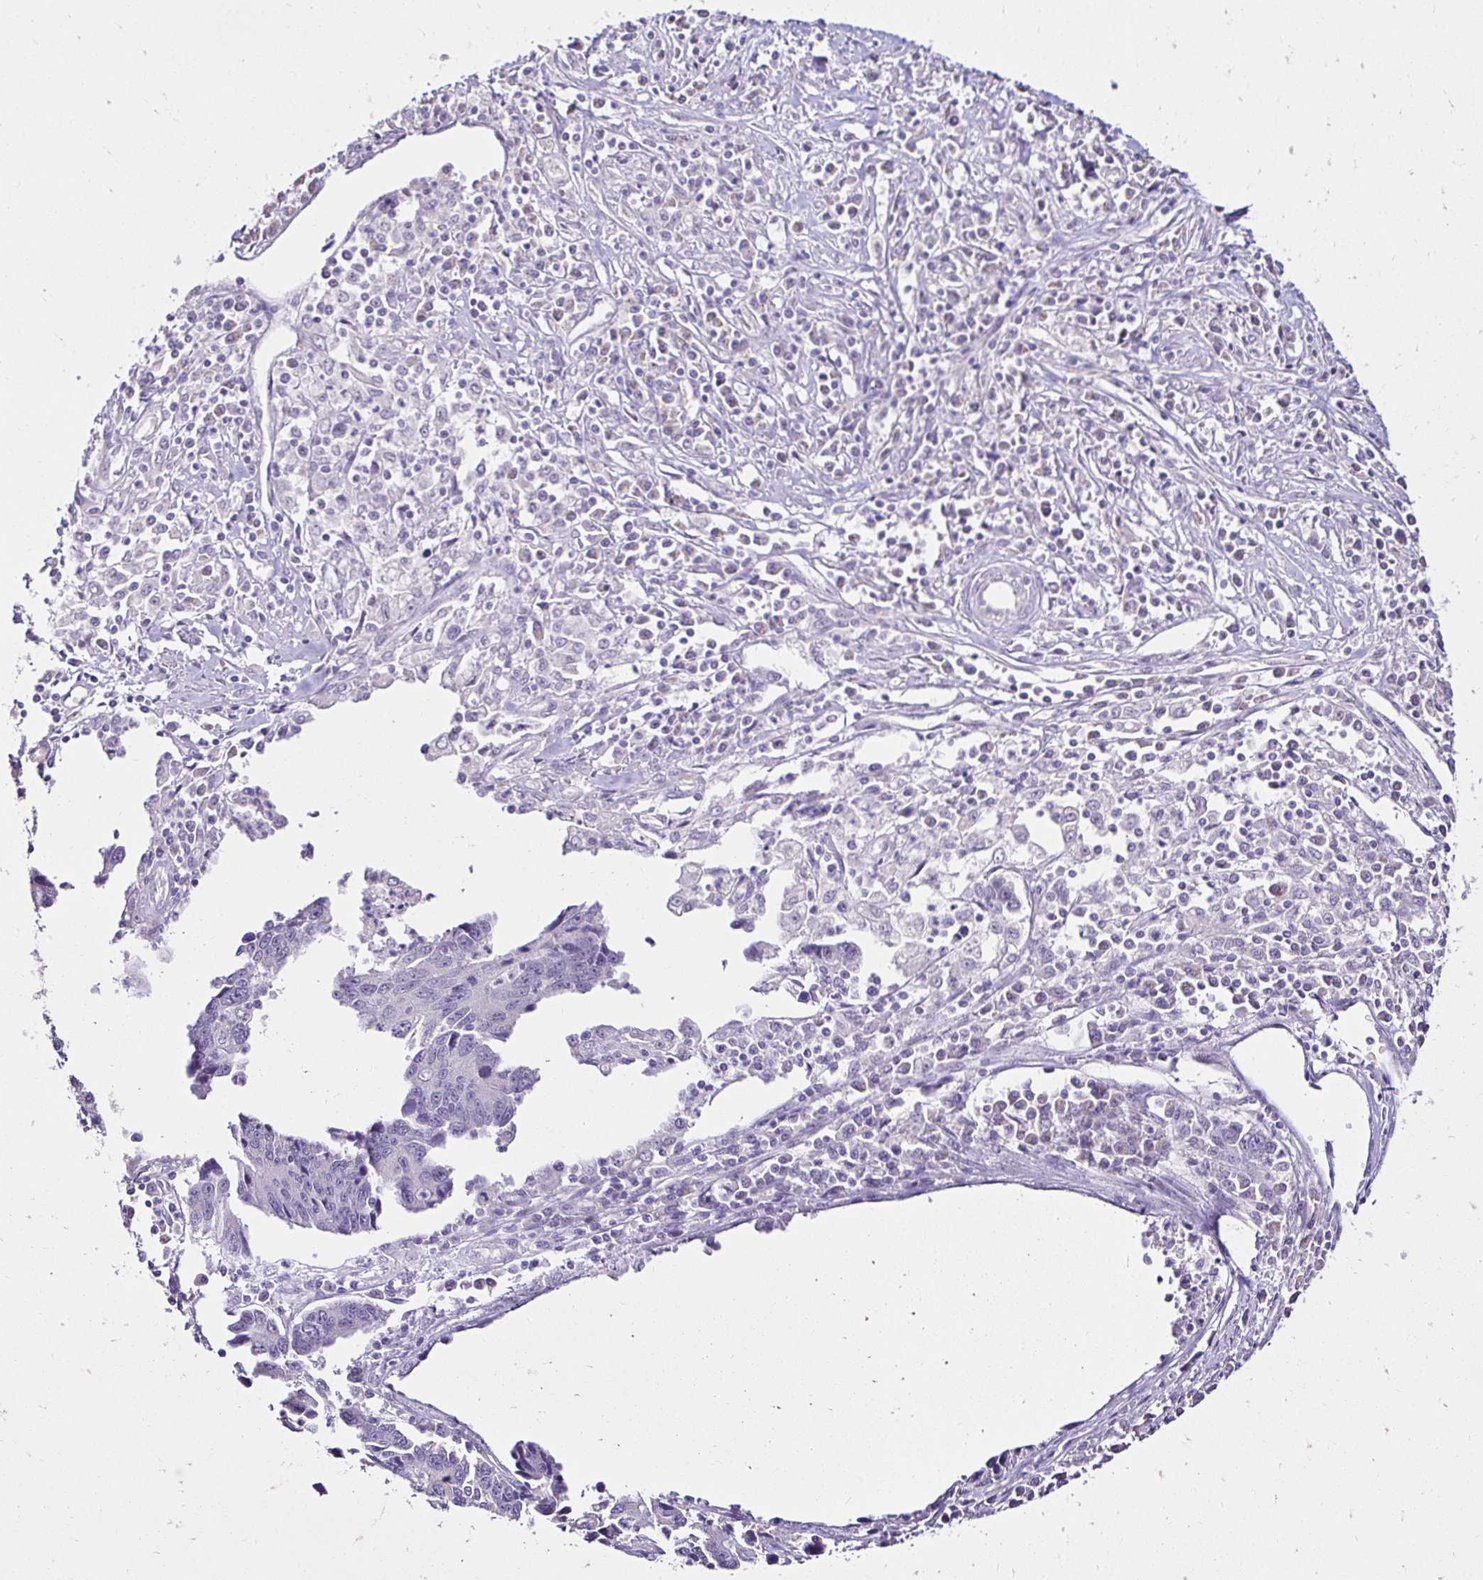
{"staining": {"intensity": "negative", "quantity": "none", "location": "none"}, "tissue": "liver cancer", "cell_type": "Tumor cells", "image_type": "cancer", "snomed": [{"axis": "morphology", "description": "Cholangiocarcinoma"}, {"axis": "topography", "description": "Liver"}], "caption": "This is an IHC image of human liver cancer (cholangiocarcinoma). There is no positivity in tumor cells.", "gene": "KIAA1210", "patient": {"sex": "male", "age": 65}}